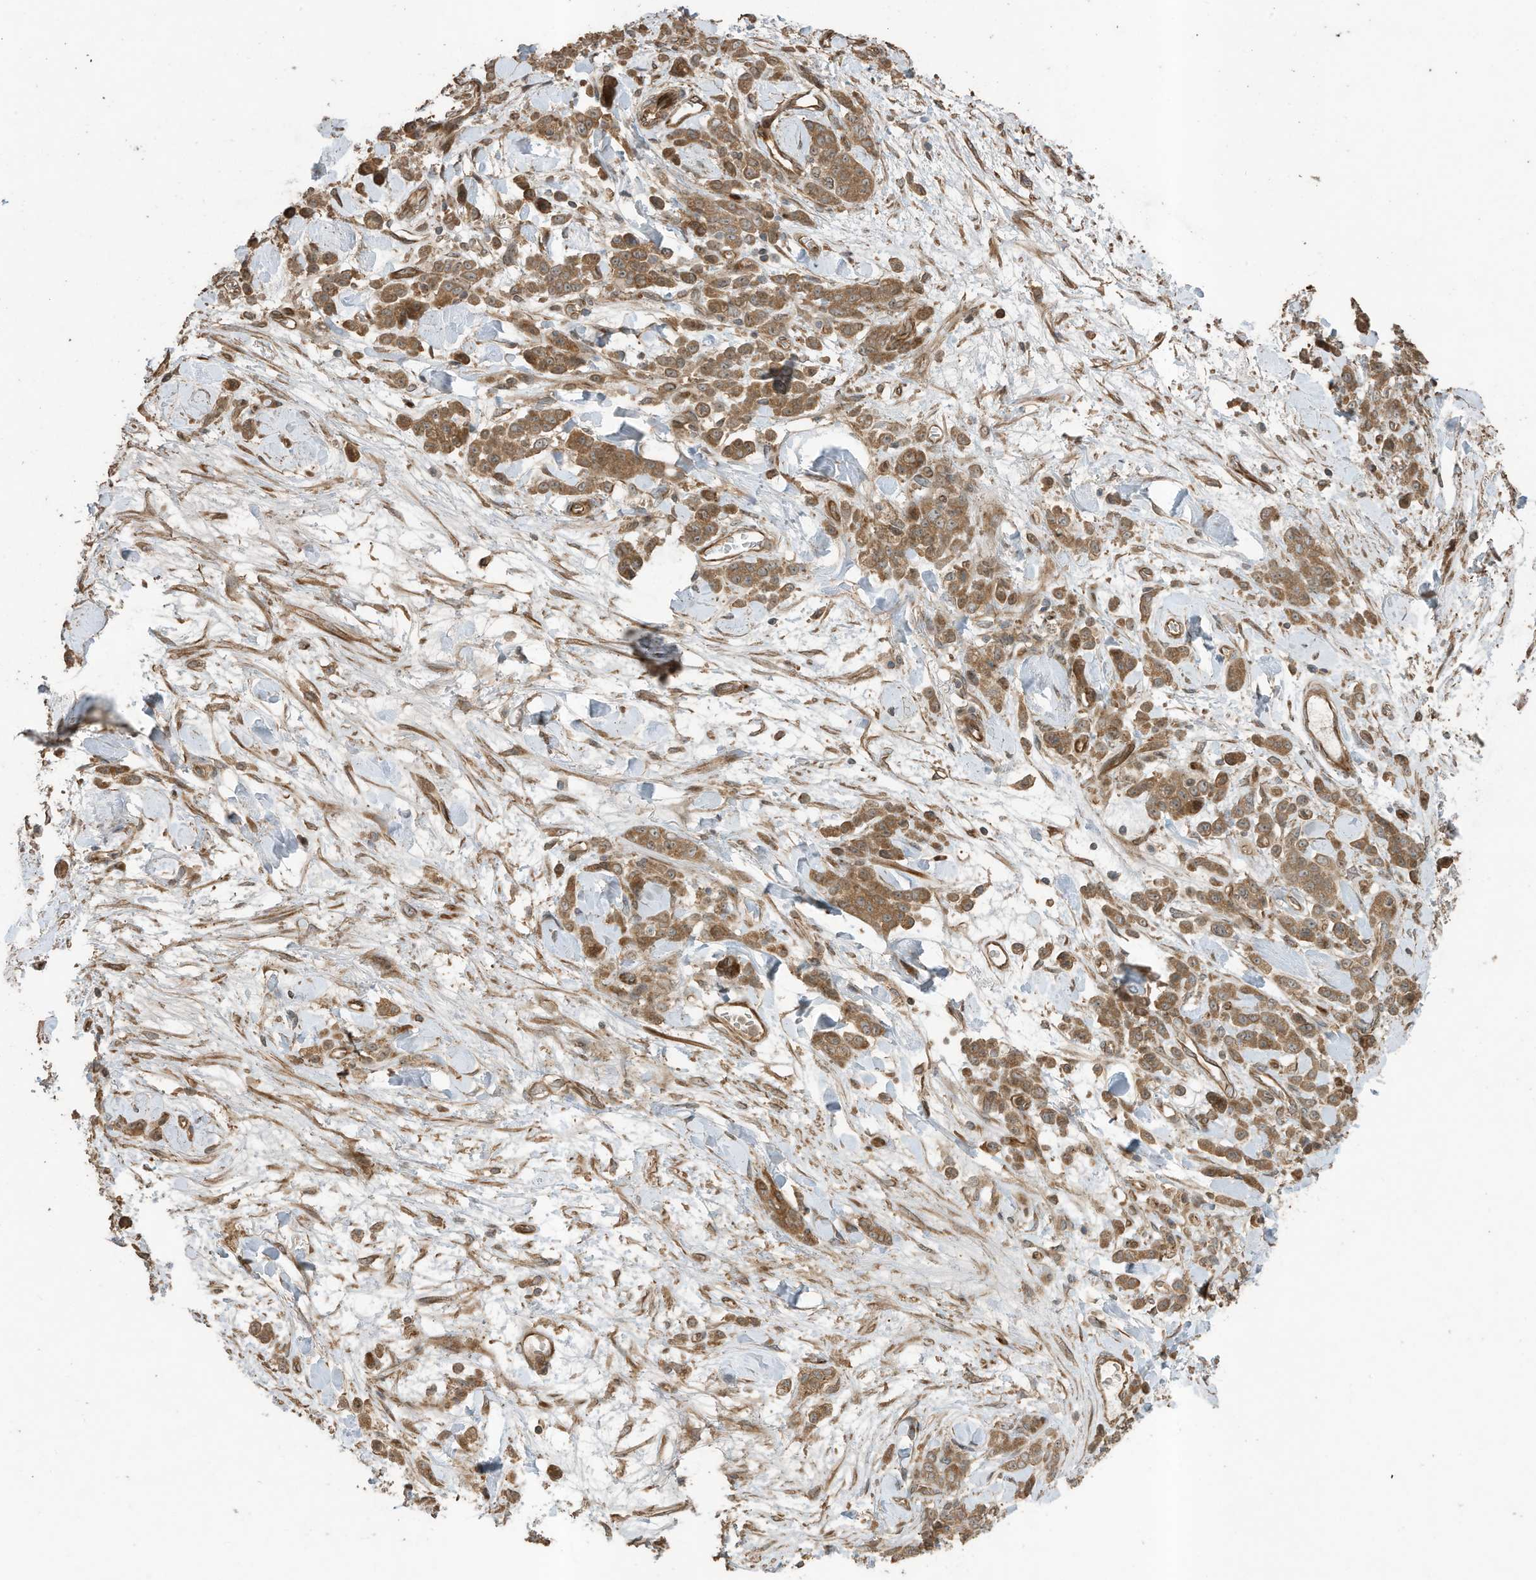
{"staining": {"intensity": "moderate", "quantity": ">75%", "location": "cytoplasmic/membranous"}, "tissue": "stomach cancer", "cell_type": "Tumor cells", "image_type": "cancer", "snomed": [{"axis": "morphology", "description": "Normal tissue, NOS"}, {"axis": "morphology", "description": "Adenocarcinoma, NOS"}, {"axis": "topography", "description": "Stomach"}], "caption": "The micrograph exhibits staining of stomach cancer, revealing moderate cytoplasmic/membranous protein positivity (brown color) within tumor cells. The staining was performed using DAB, with brown indicating positive protein expression. Nuclei are stained blue with hematoxylin.", "gene": "ZNF653", "patient": {"sex": "male", "age": 82}}